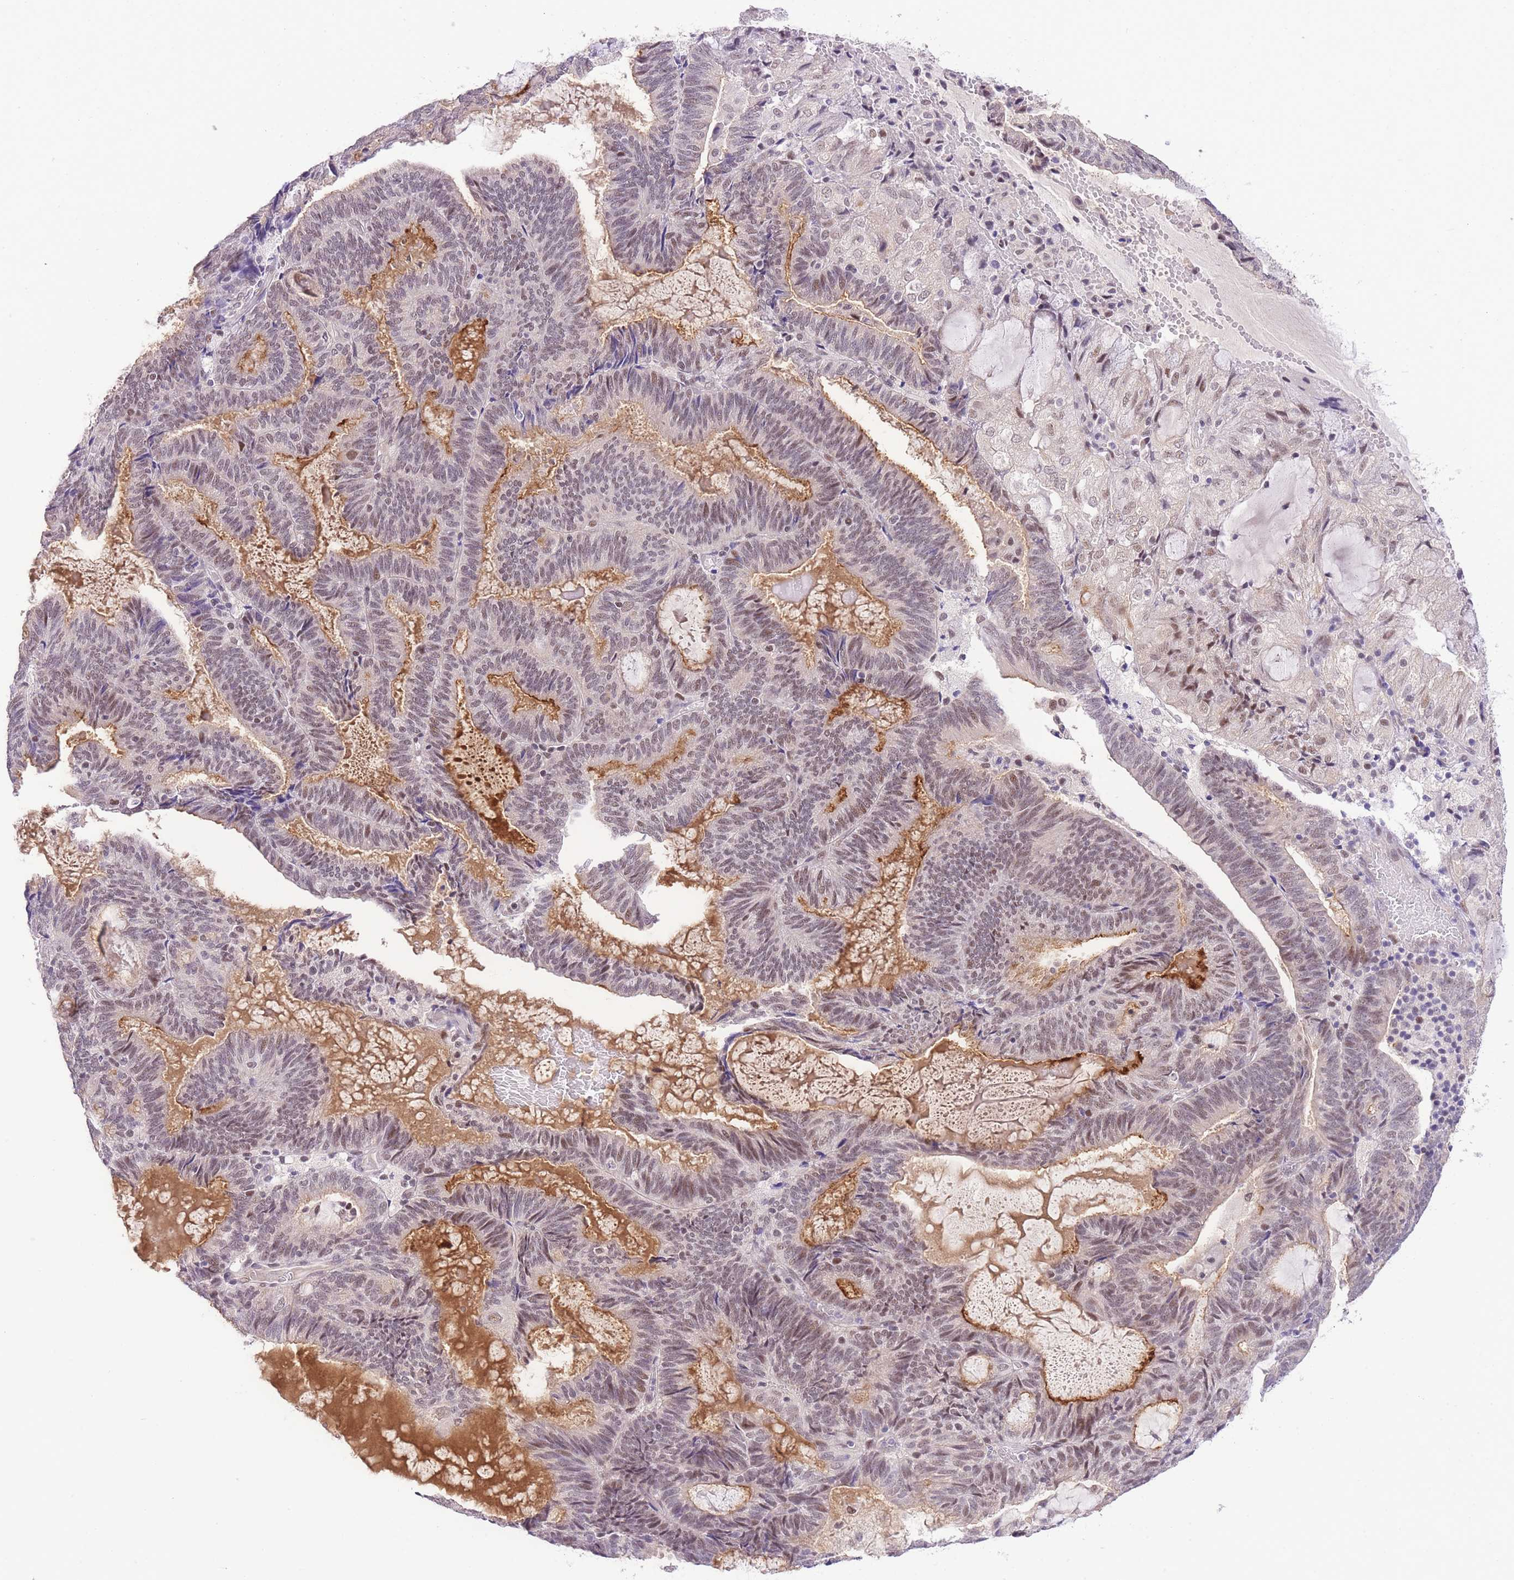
{"staining": {"intensity": "weak", "quantity": ">75%", "location": "nuclear"}, "tissue": "endometrial cancer", "cell_type": "Tumor cells", "image_type": "cancer", "snomed": [{"axis": "morphology", "description": "Adenocarcinoma, NOS"}, {"axis": "topography", "description": "Endometrium"}], "caption": "Weak nuclear positivity is seen in approximately >75% of tumor cells in adenocarcinoma (endometrial).", "gene": "SLC35F2", "patient": {"sex": "female", "age": 81}}